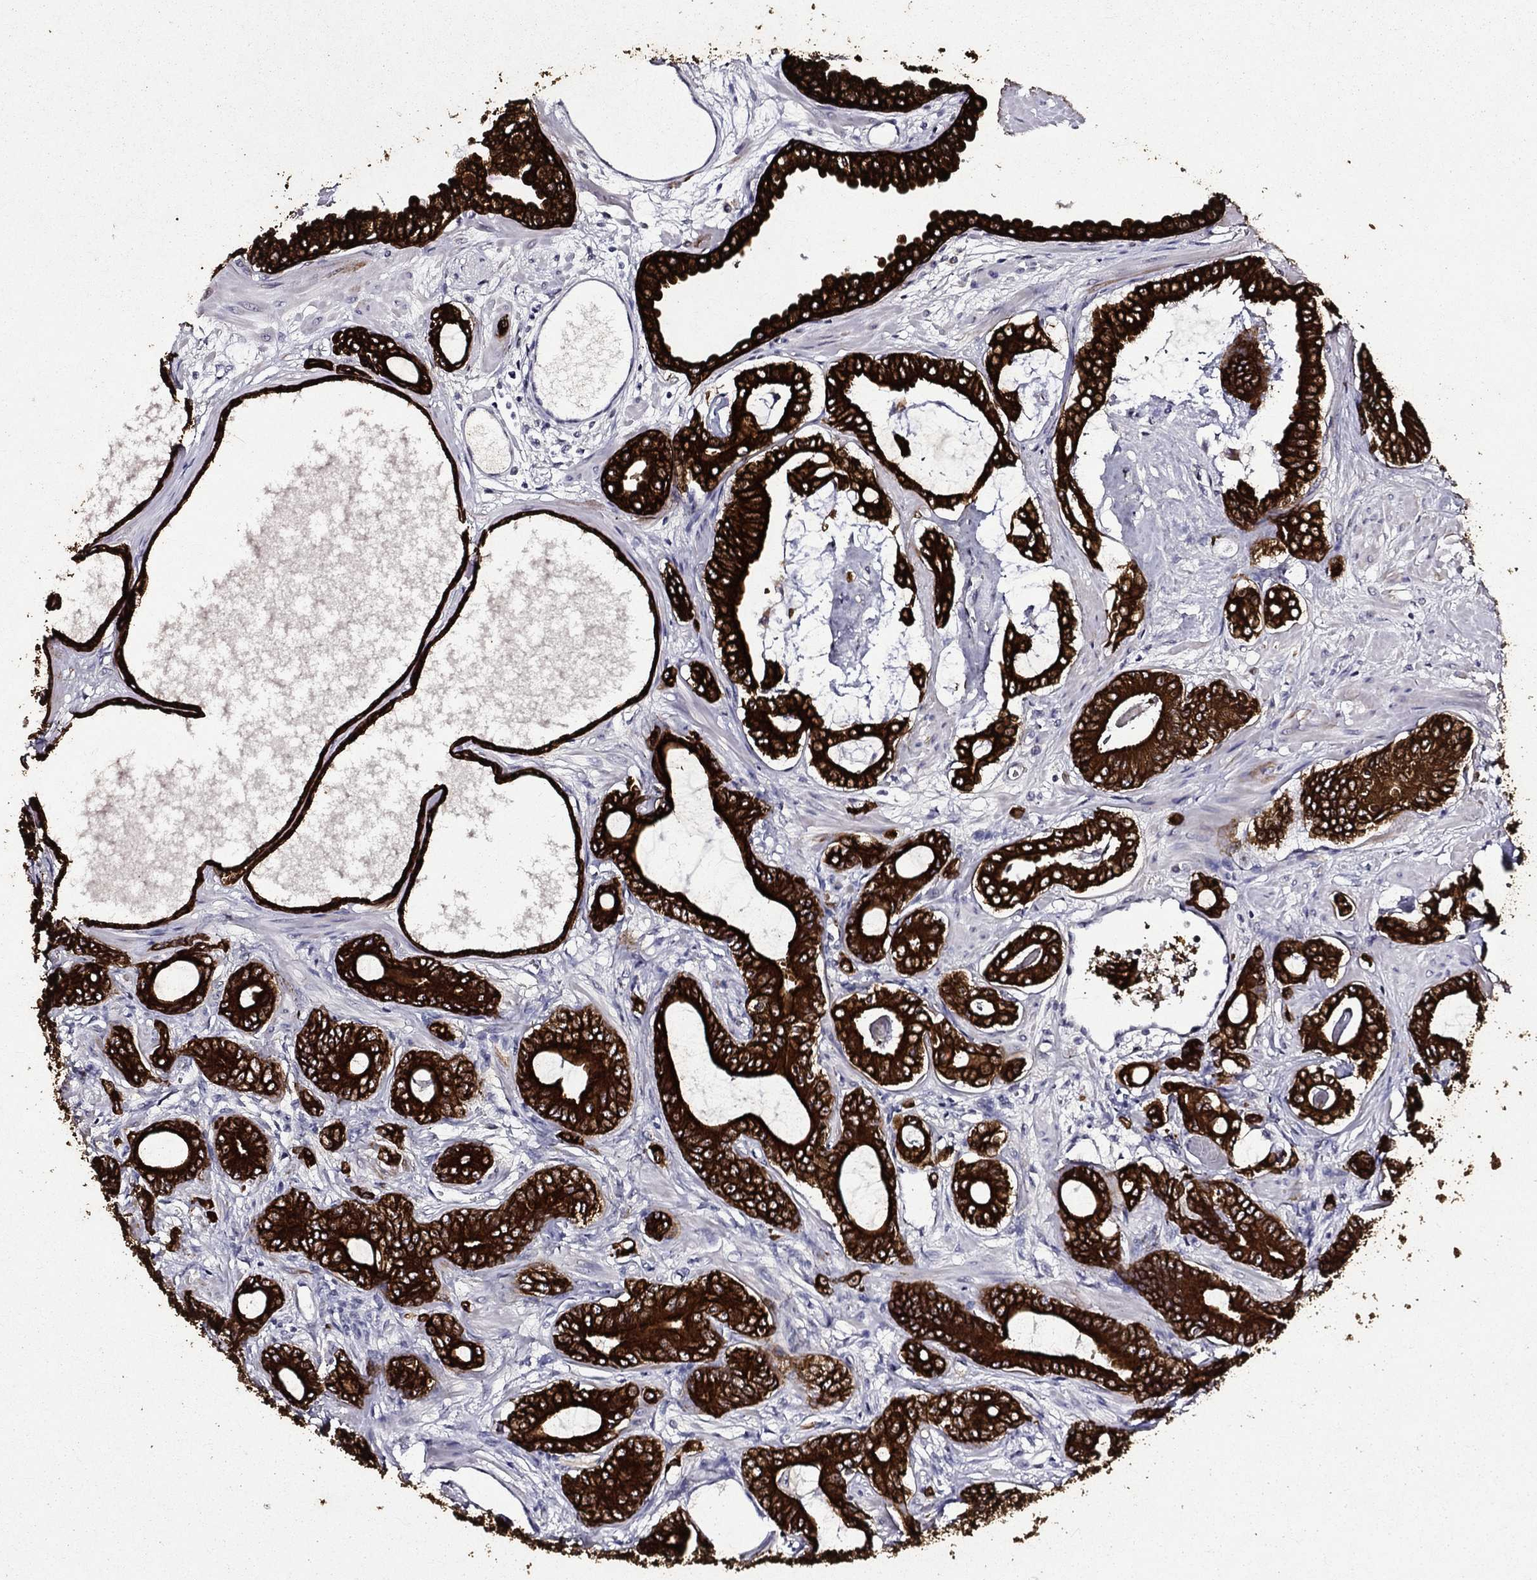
{"staining": {"intensity": "strong", "quantity": ">75%", "location": "cytoplasmic/membranous"}, "tissue": "prostate cancer", "cell_type": "Tumor cells", "image_type": "cancer", "snomed": [{"axis": "morphology", "description": "Adenocarcinoma, NOS"}, {"axis": "topography", "description": "Prostate"}], "caption": "Tumor cells show high levels of strong cytoplasmic/membranous expression in about >75% of cells in human prostate cancer.", "gene": "KRT7", "patient": {"sex": "male", "age": 55}}